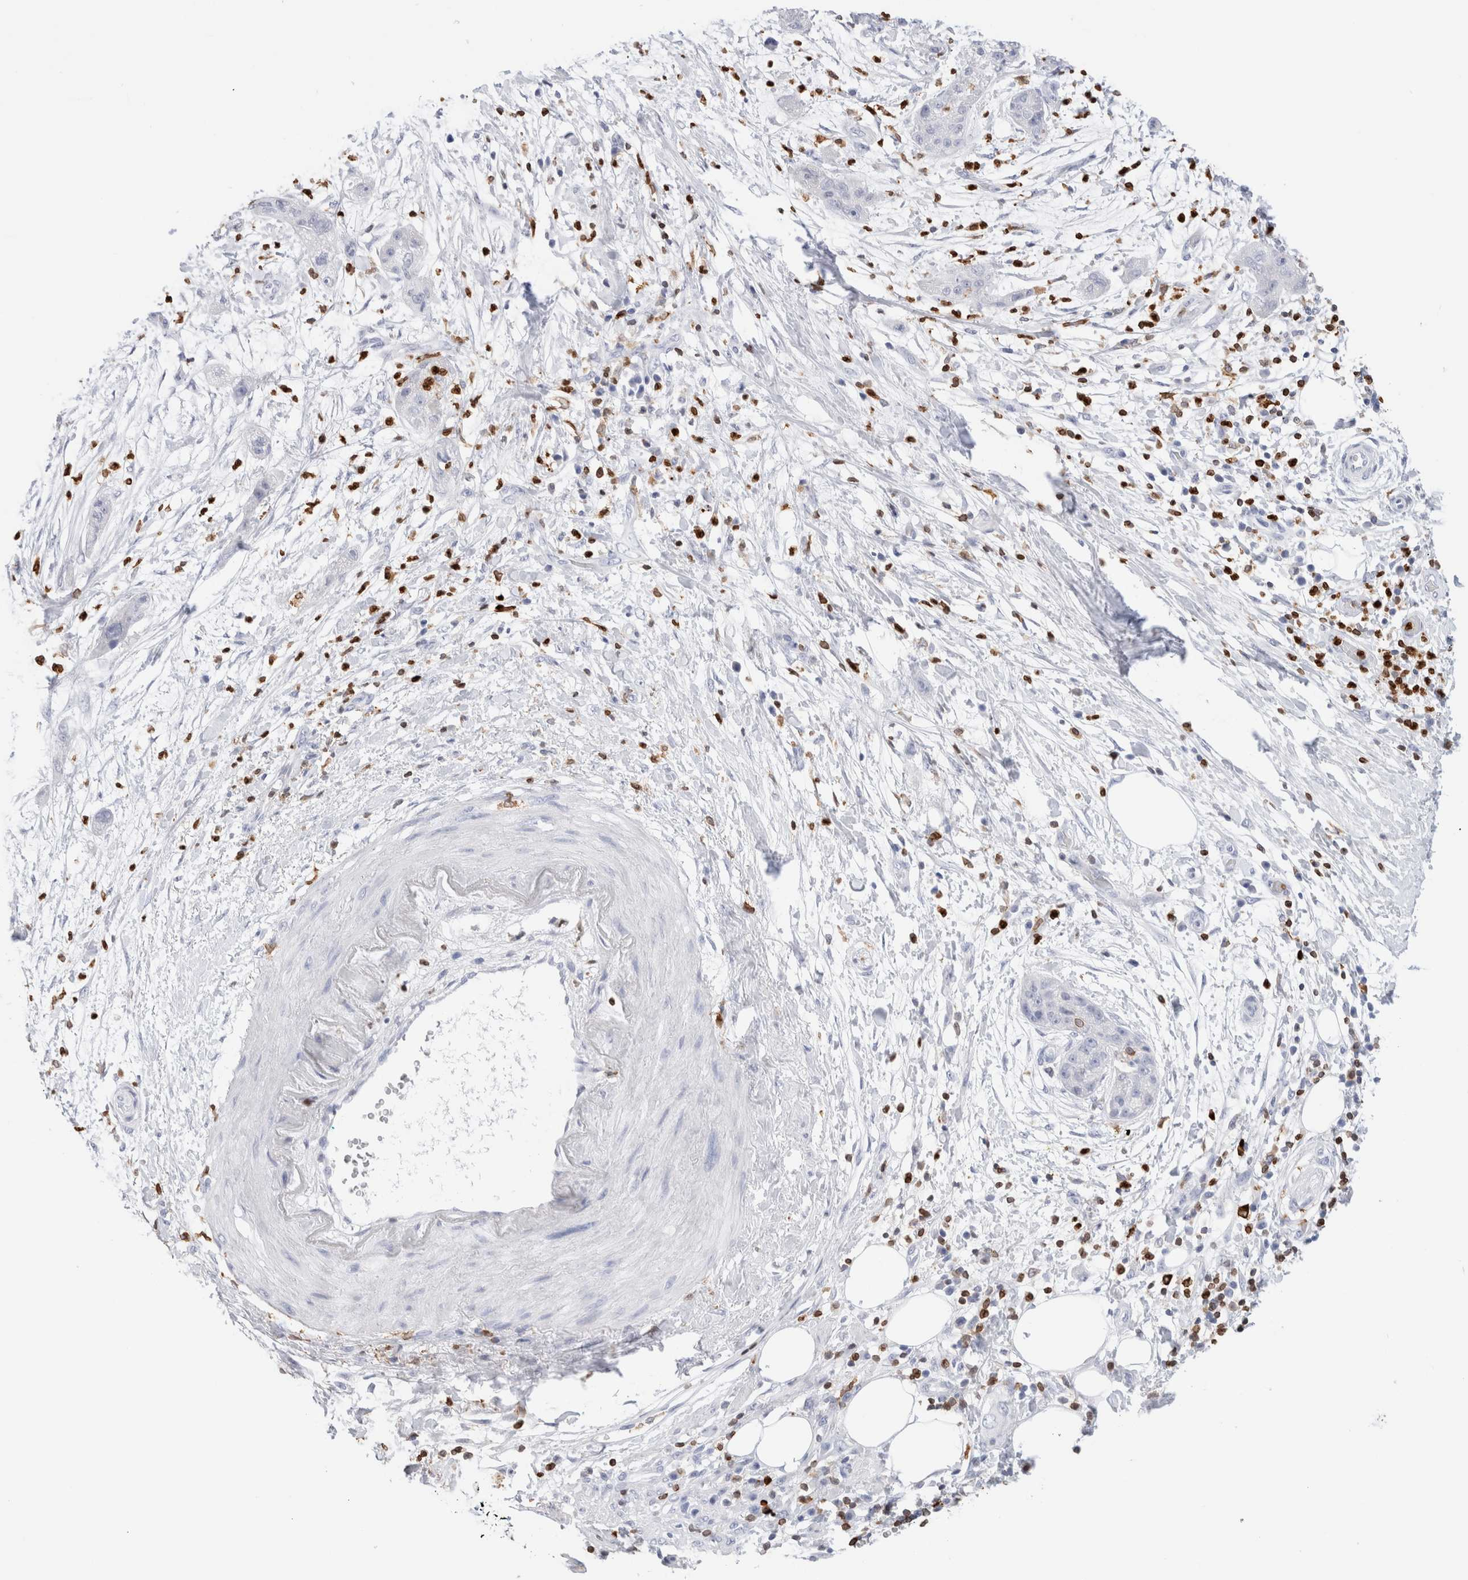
{"staining": {"intensity": "negative", "quantity": "none", "location": "none"}, "tissue": "pancreatic cancer", "cell_type": "Tumor cells", "image_type": "cancer", "snomed": [{"axis": "morphology", "description": "Adenocarcinoma, NOS"}, {"axis": "topography", "description": "Pancreas"}], "caption": "Protein analysis of pancreatic cancer demonstrates no significant positivity in tumor cells. The staining is performed using DAB (3,3'-diaminobenzidine) brown chromogen with nuclei counter-stained in using hematoxylin.", "gene": "ALOX5AP", "patient": {"sex": "female", "age": 78}}